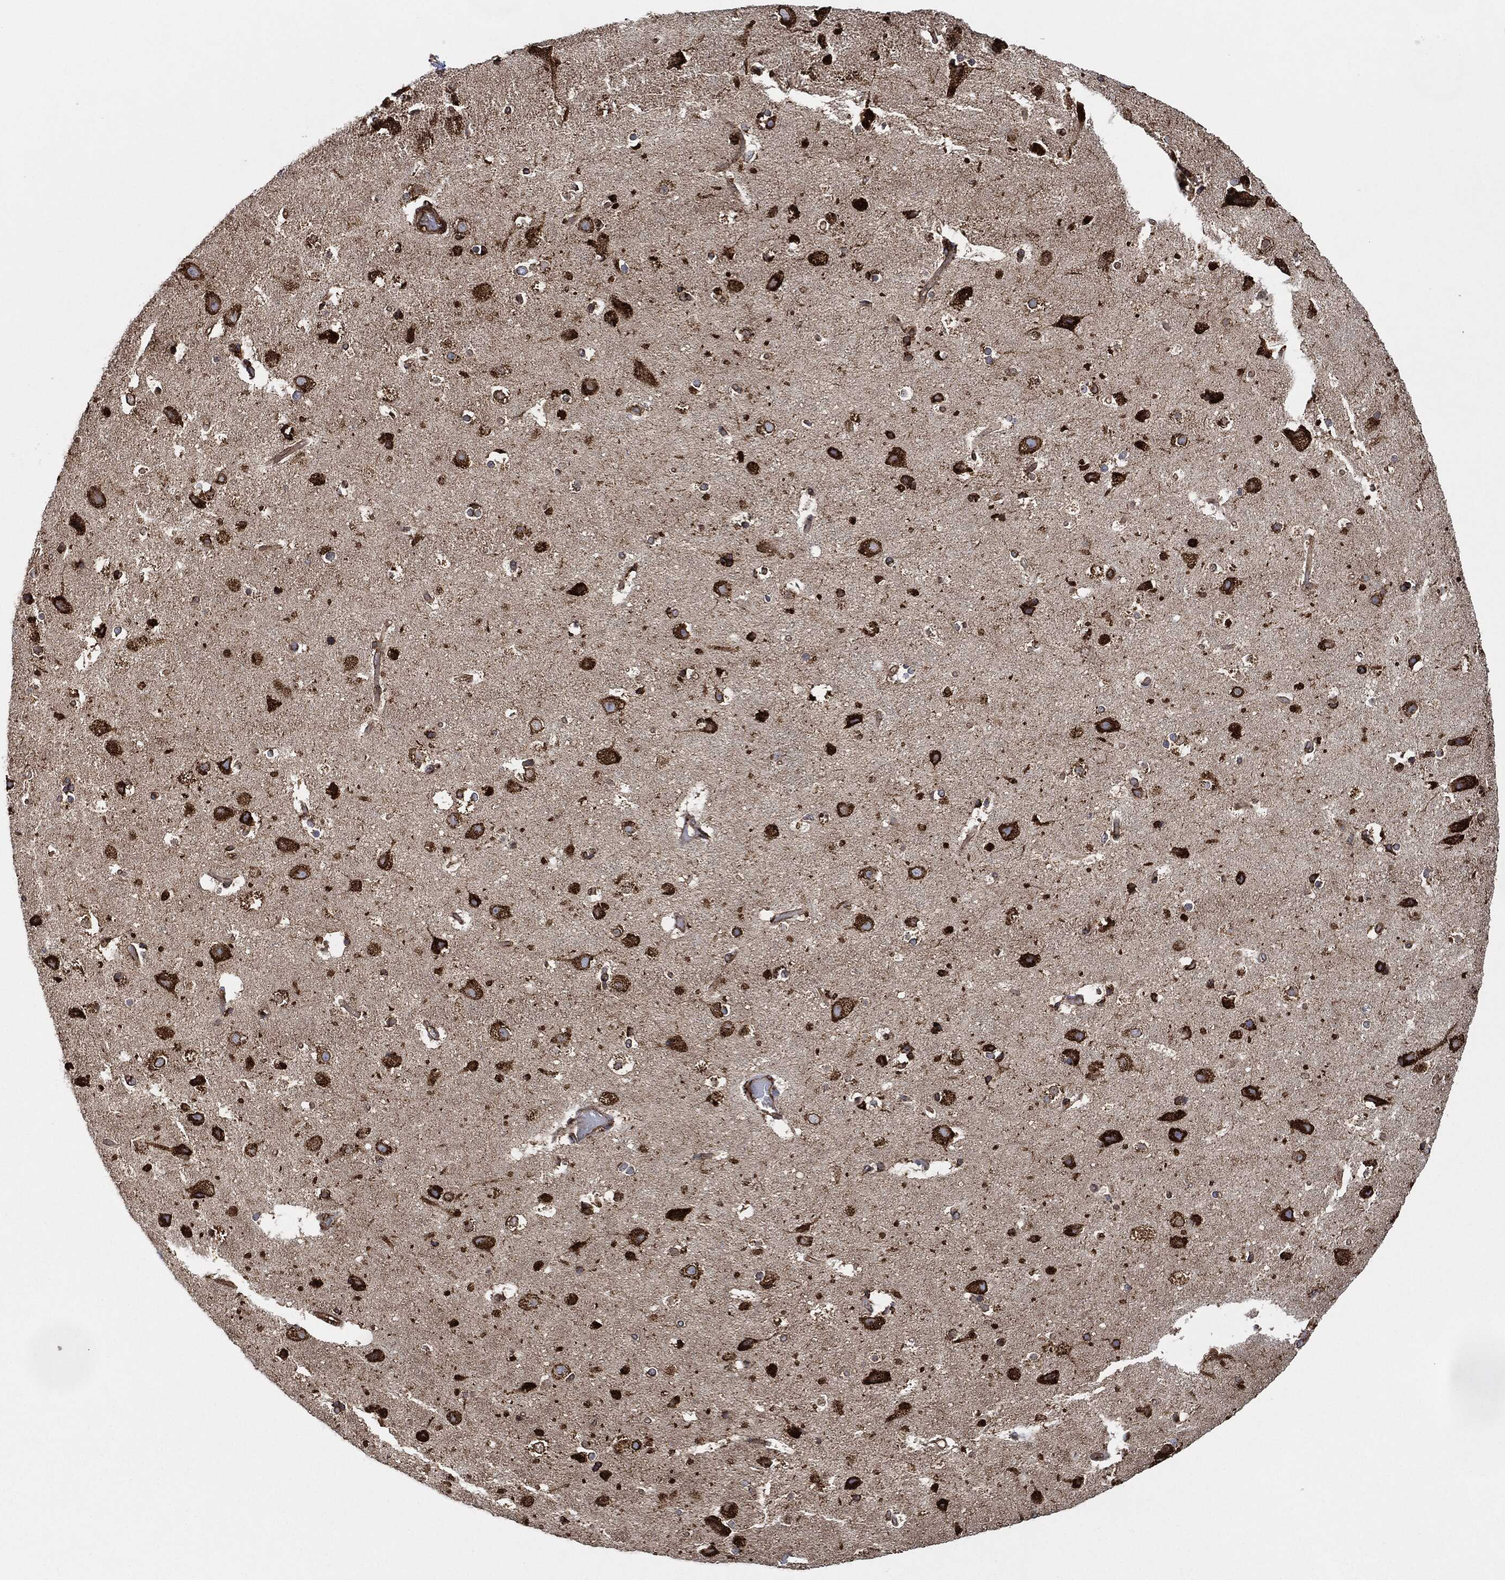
{"staining": {"intensity": "moderate", "quantity": "25%-75%", "location": "cytoplasmic/membranous"}, "tissue": "cerebral cortex", "cell_type": "Endothelial cells", "image_type": "normal", "snomed": [{"axis": "morphology", "description": "Normal tissue, NOS"}, {"axis": "topography", "description": "Cerebral cortex"}], "caption": "The micrograph exhibits immunohistochemical staining of benign cerebral cortex. There is moderate cytoplasmic/membranous expression is seen in about 25%-75% of endothelial cells. (DAB IHC with brightfield microscopy, high magnification).", "gene": "AMFR", "patient": {"sex": "female", "age": 52}}